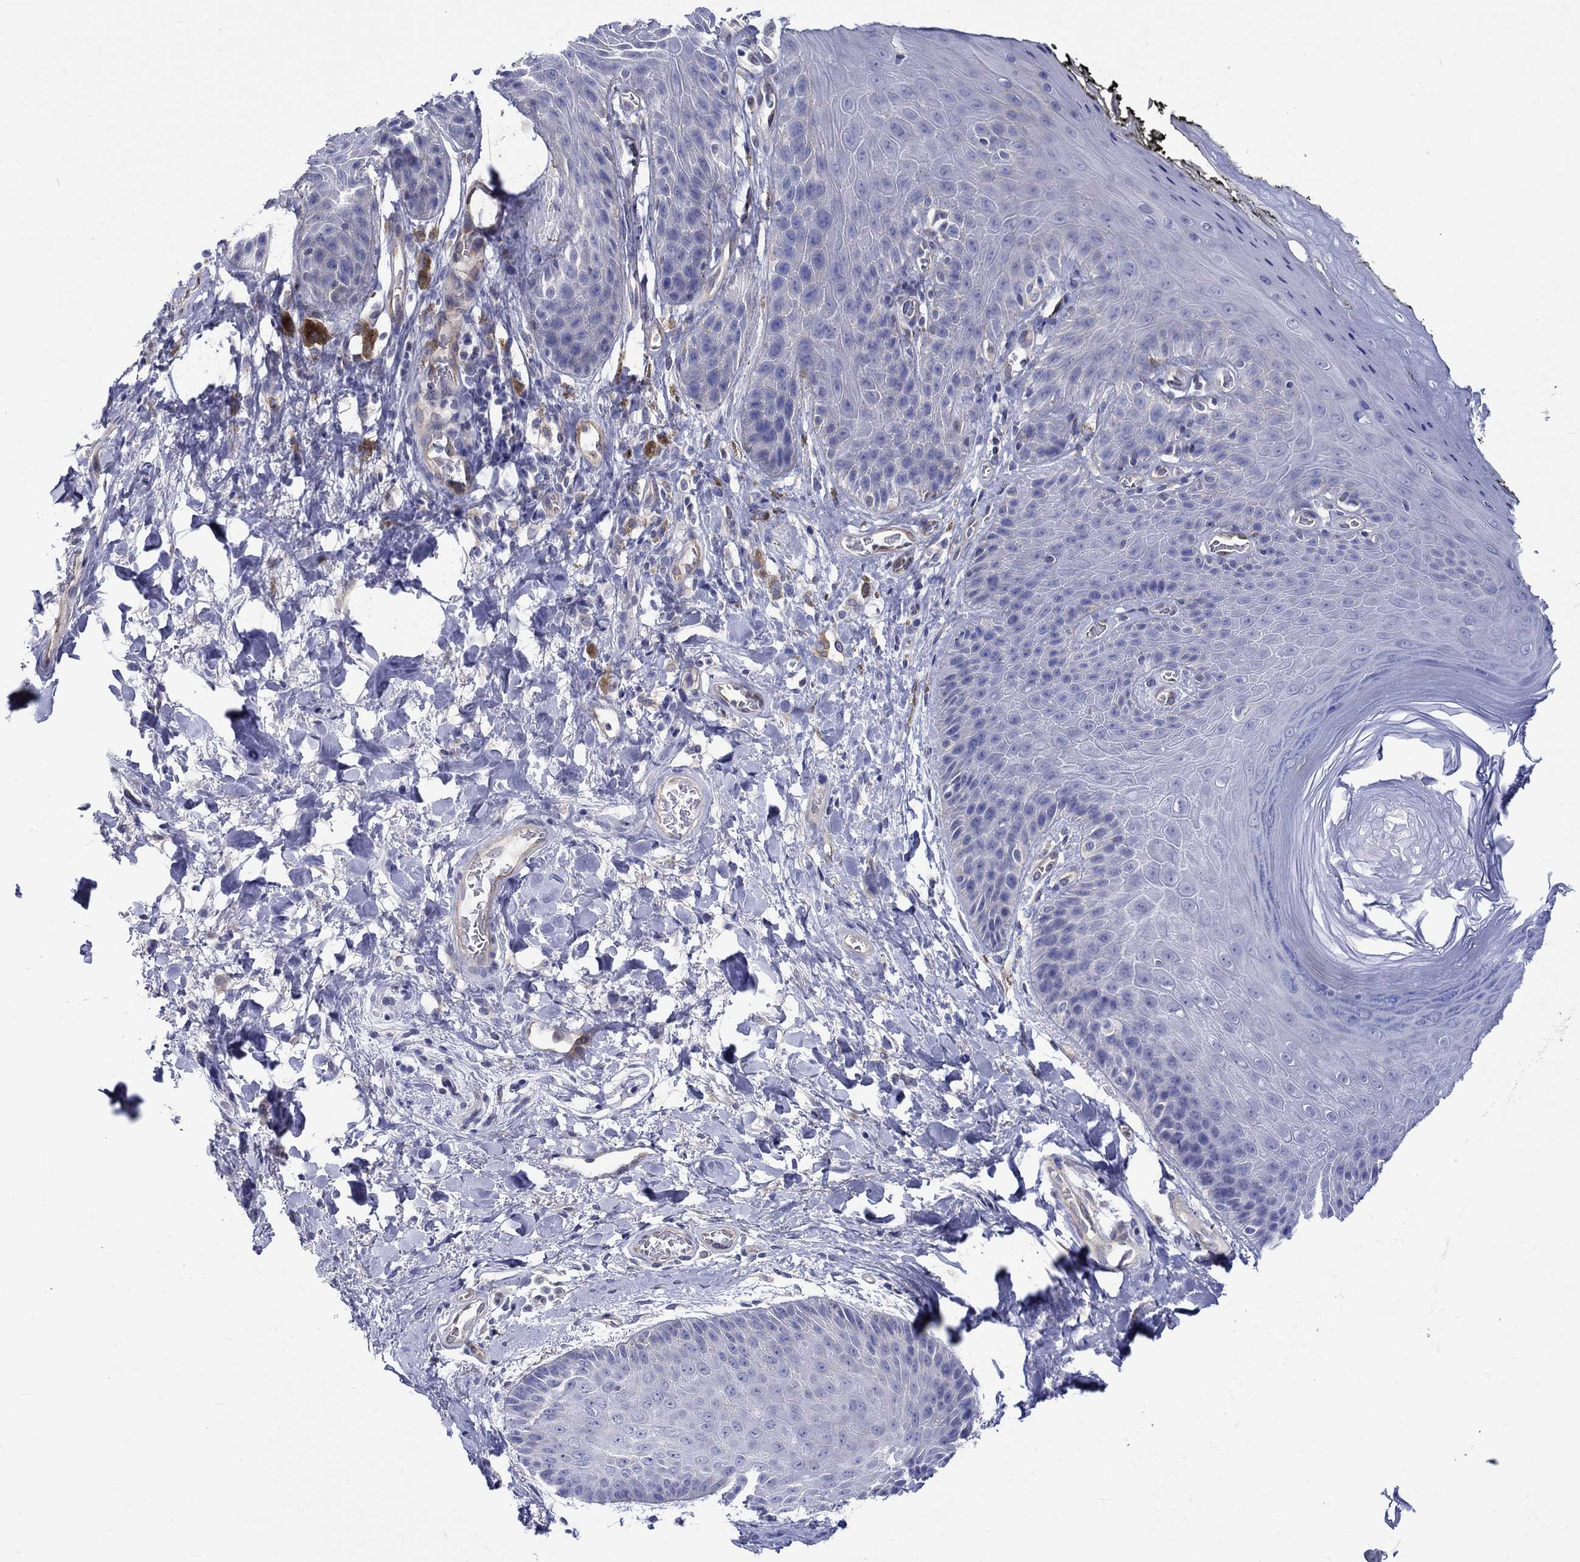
{"staining": {"intensity": "negative", "quantity": "none", "location": "none"}, "tissue": "skin", "cell_type": "Epidermal cells", "image_type": "normal", "snomed": [{"axis": "morphology", "description": "Normal tissue, NOS"}, {"axis": "topography", "description": "Anal"}, {"axis": "topography", "description": "Peripheral nerve tissue"}], "caption": "This is an immunohistochemistry (IHC) photomicrograph of normal skin. There is no staining in epidermal cells.", "gene": "SH2D7", "patient": {"sex": "male", "age": 53}}